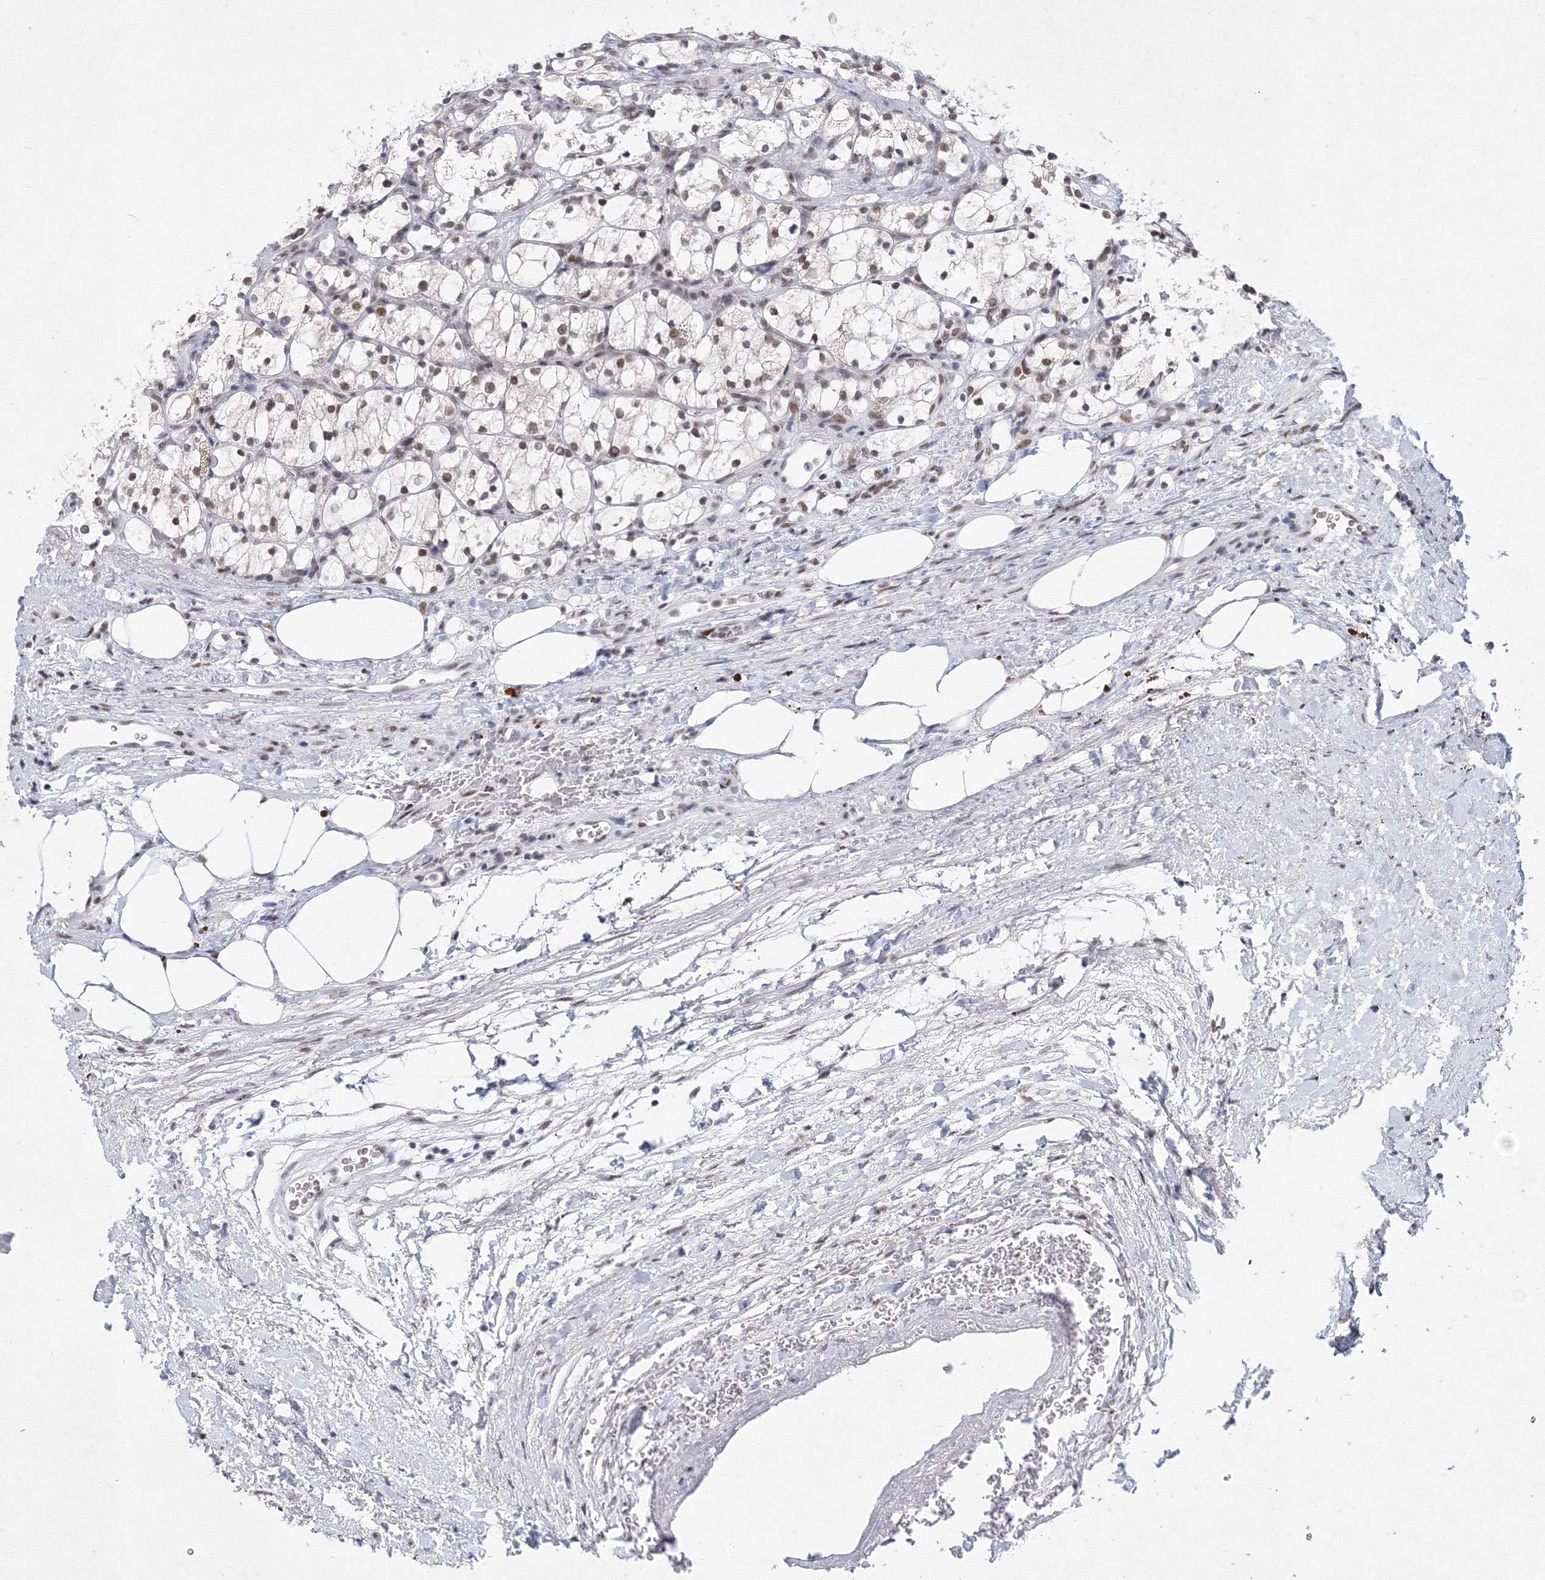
{"staining": {"intensity": "weak", "quantity": "25%-75%", "location": "nuclear"}, "tissue": "renal cancer", "cell_type": "Tumor cells", "image_type": "cancer", "snomed": [{"axis": "morphology", "description": "Adenocarcinoma, NOS"}, {"axis": "topography", "description": "Kidney"}], "caption": "Renal cancer (adenocarcinoma) stained for a protein (brown) displays weak nuclear positive staining in approximately 25%-75% of tumor cells.", "gene": "SF3B6", "patient": {"sex": "female", "age": 69}}